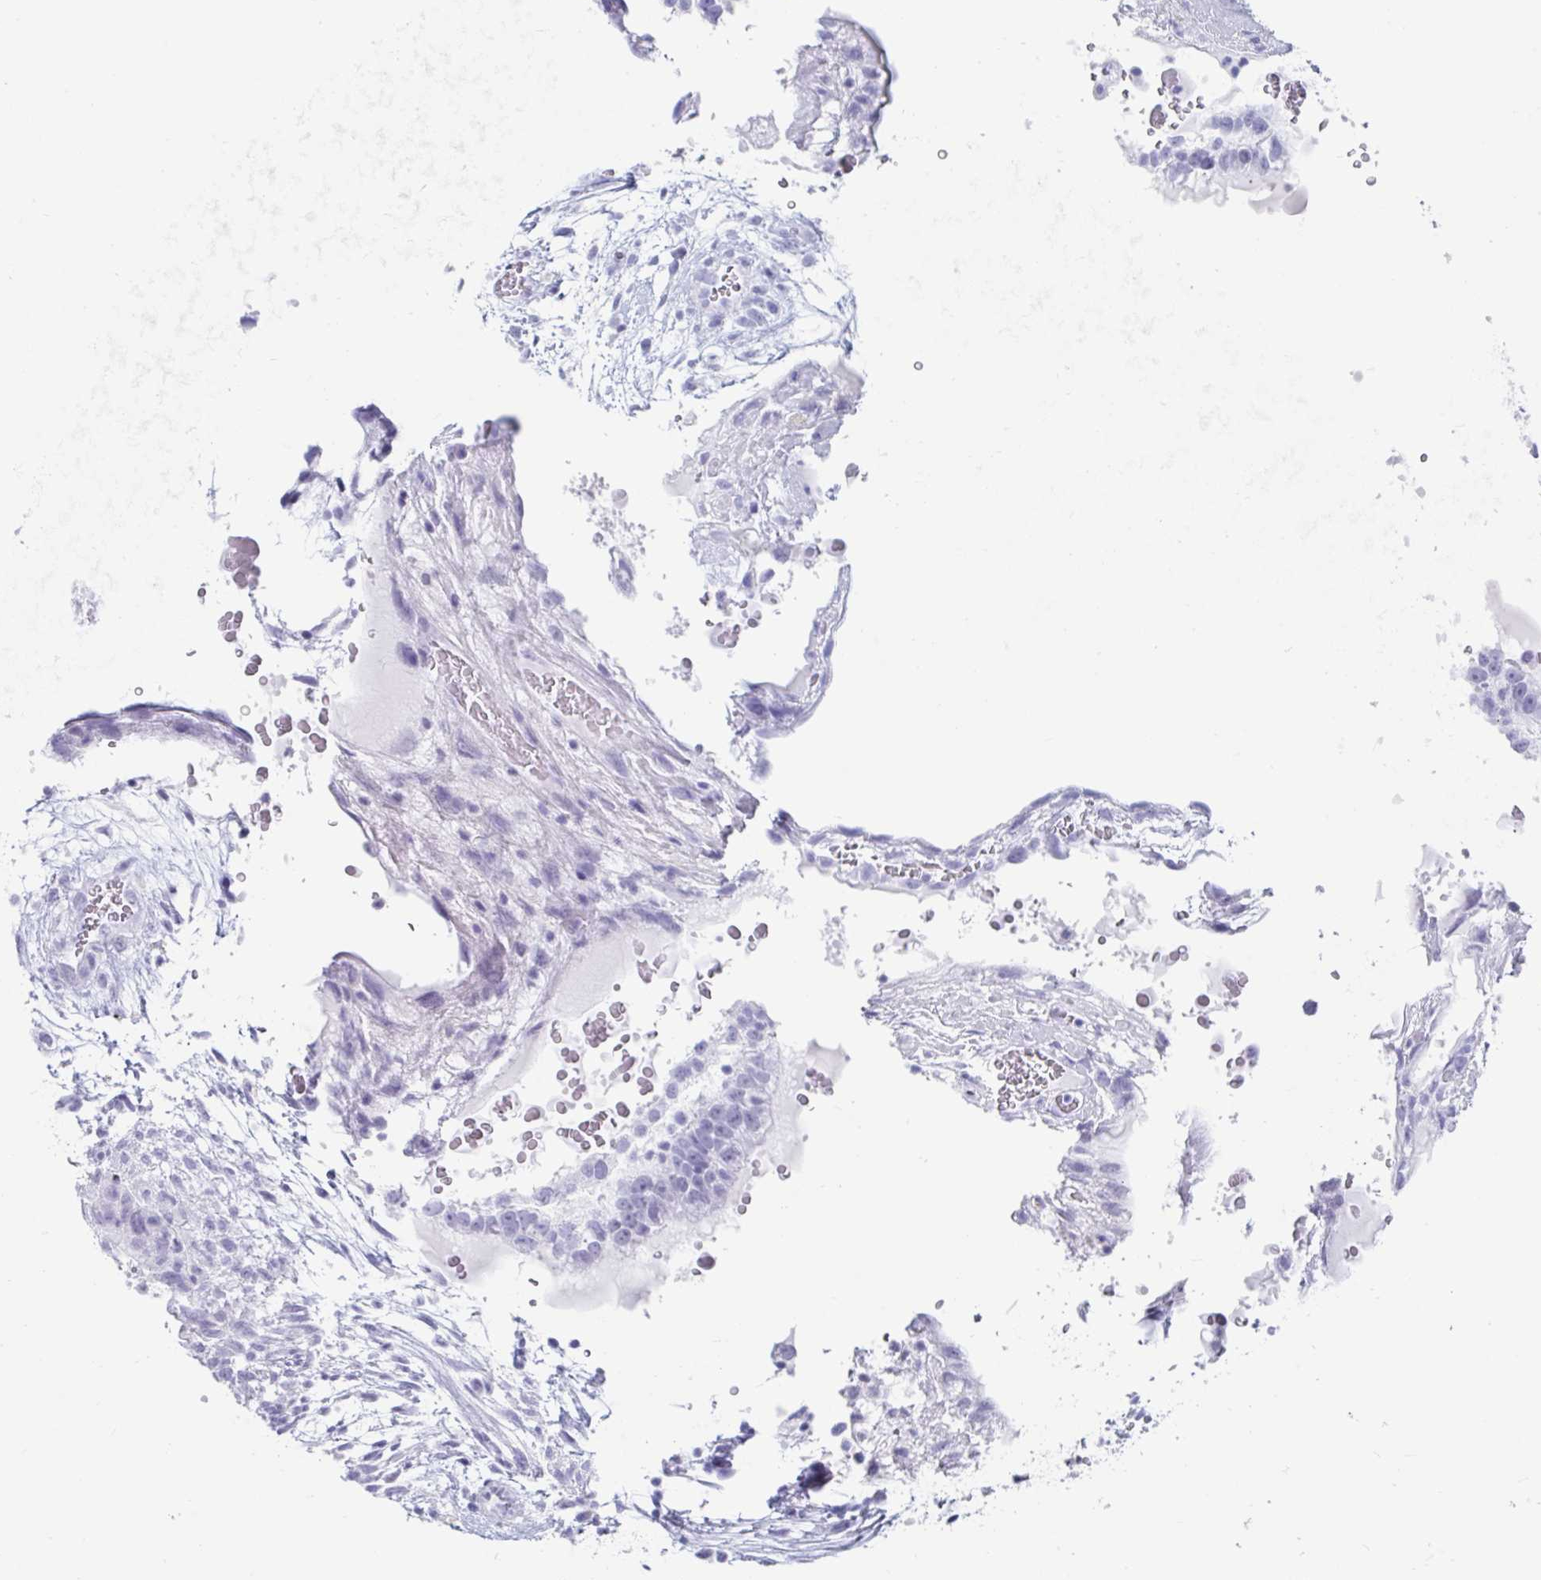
{"staining": {"intensity": "negative", "quantity": "none", "location": "none"}, "tissue": "testis cancer", "cell_type": "Tumor cells", "image_type": "cancer", "snomed": [{"axis": "morphology", "description": "Carcinoma, Embryonal, NOS"}, {"axis": "topography", "description": "Testis"}], "caption": "Protein analysis of embryonal carcinoma (testis) shows no significant expression in tumor cells.", "gene": "GKN2", "patient": {"sex": "male", "age": 32}}